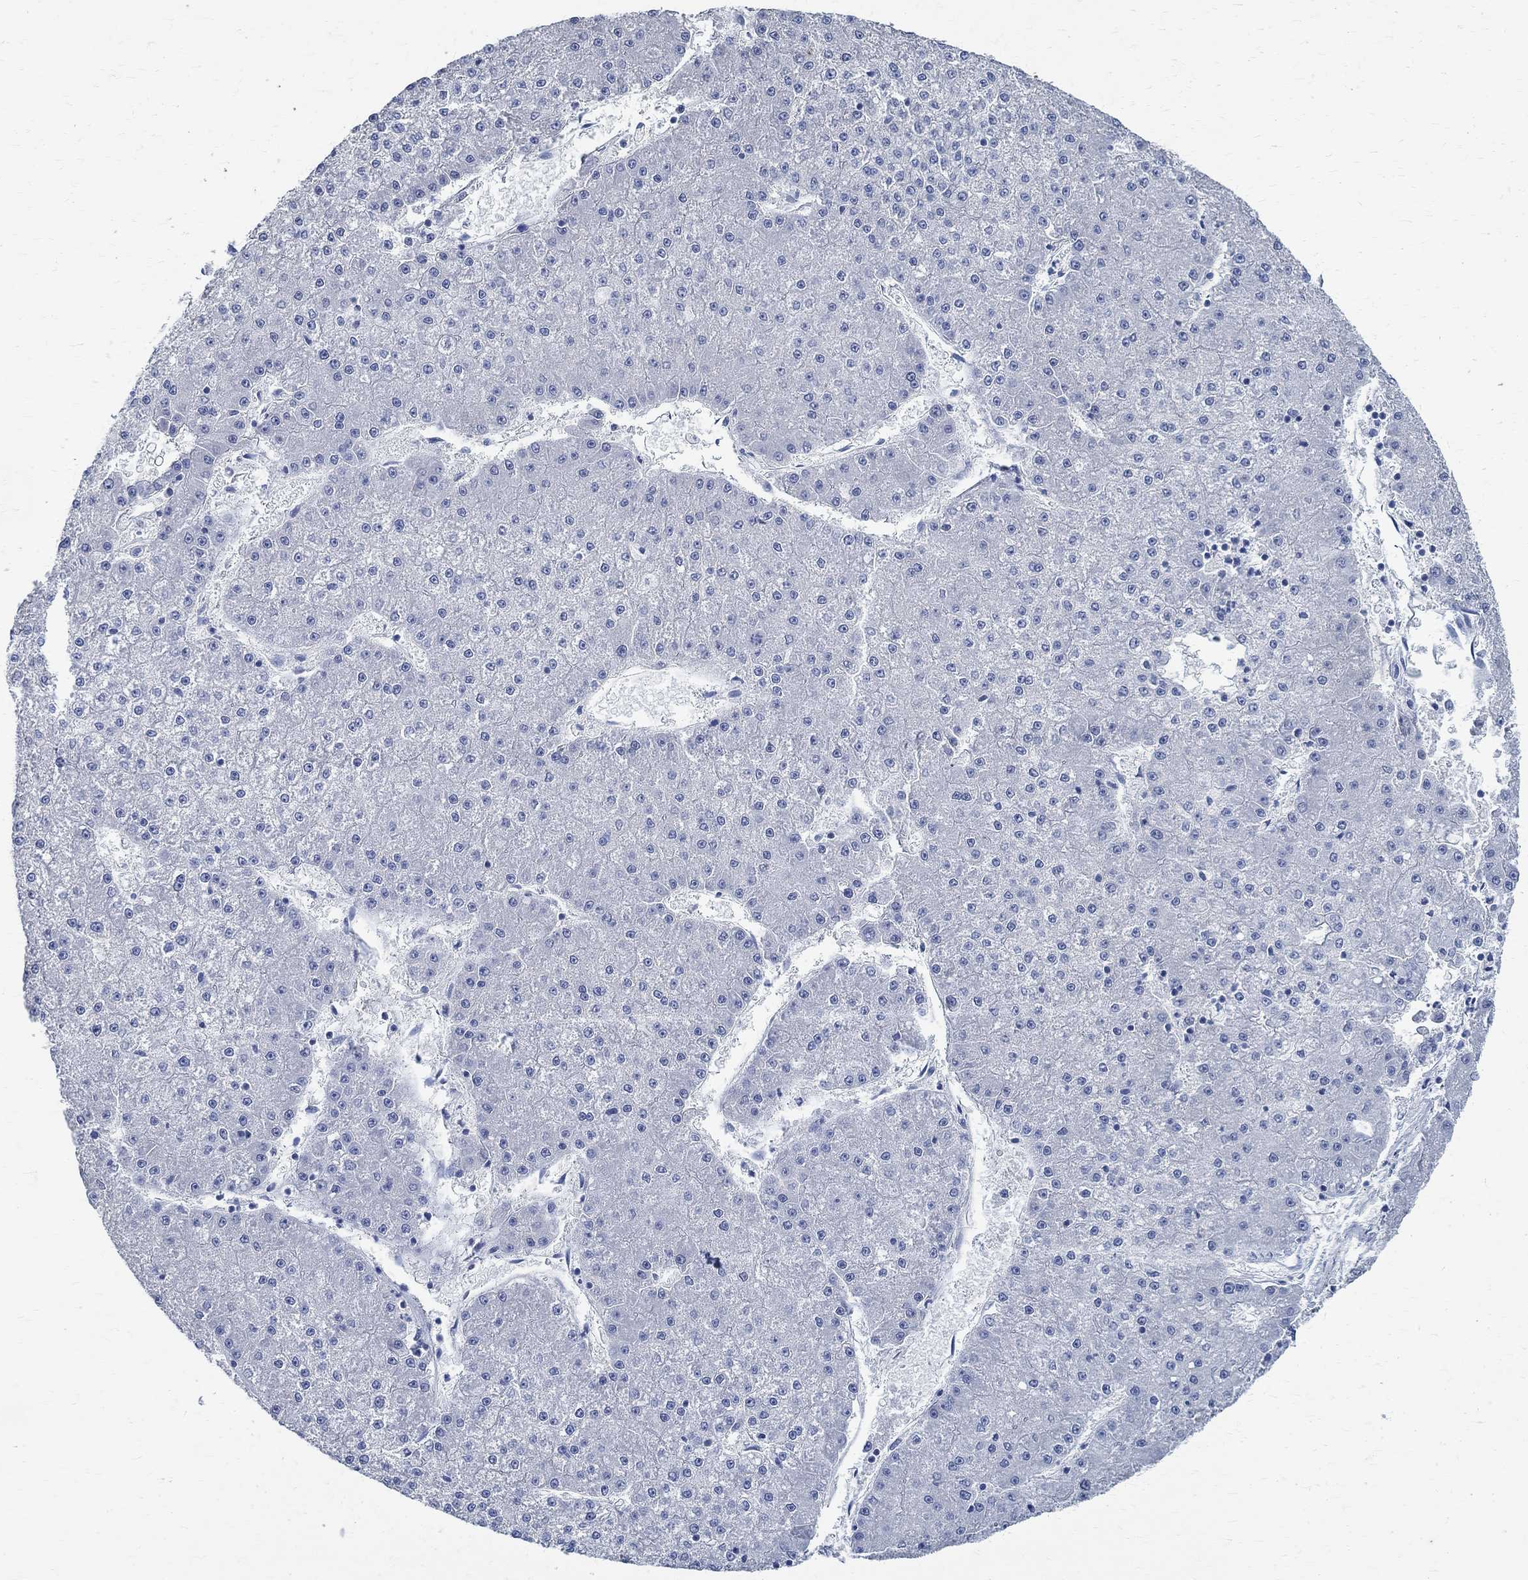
{"staining": {"intensity": "negative", "quantity": "none", "location": "none"}, "tissue": "liver cancer", "cell_type": "Tumor cells", "image_type": "cancer", "snomed": [{"axis": "morphology", "description": "Carcinoma, Hepatocellular, NOS"}, {"axis": "topography", "description": "Liver"}], "caption": "This histopathology image is of hepatocellular carcinoma (liver) stained with IHC to label a protein in brown with the nuclei are counter-stained blue. There is no positivity in tumor cells. (DAB immunohistochemistry, high magnification).", "gene": "PRX", "patient": {"sex": "male", "age": 73}}